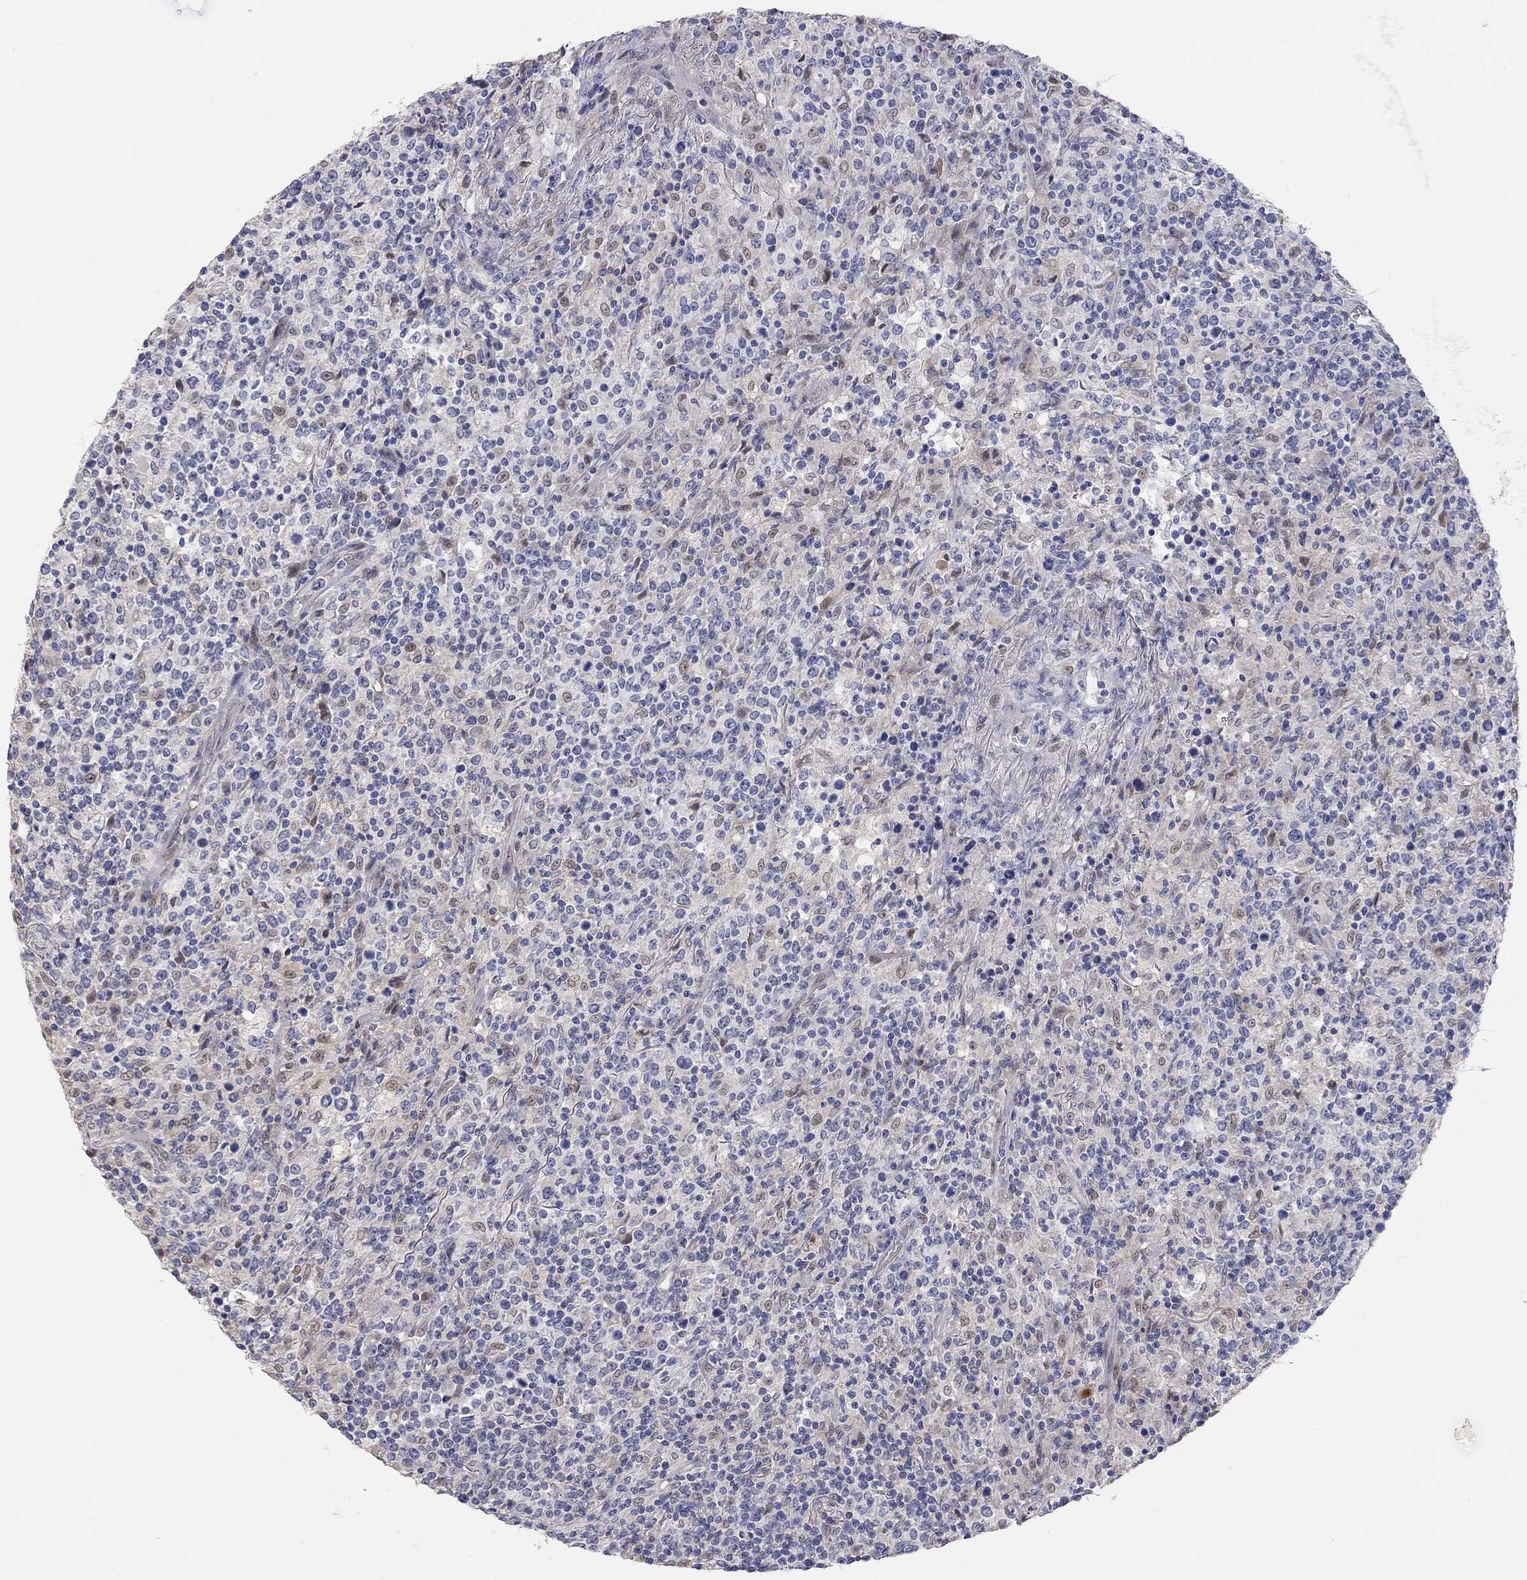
{"staining": {"intensity": "negative", "quantity": "none", "location": "none"}, "tissue": "lymphoma", "cell_type": "Tumor cells", "image_type": "cancer", "snomed": [{"axis": "morphology", "description": "Malignant lymphoma, non-Hodgkin's type, High grade"}, {"axis": "topography", "description": "Lung"}], "caption": "A micrograph of human lymphoma is negative for staining in tumor cells. (Stains: DAB IHC with hematoxylin counter stain, Microscopy: brightfield microscopy at high magnification).", "gene": "PAPSS2", "patient": {"sex": "male", "age": 79}}